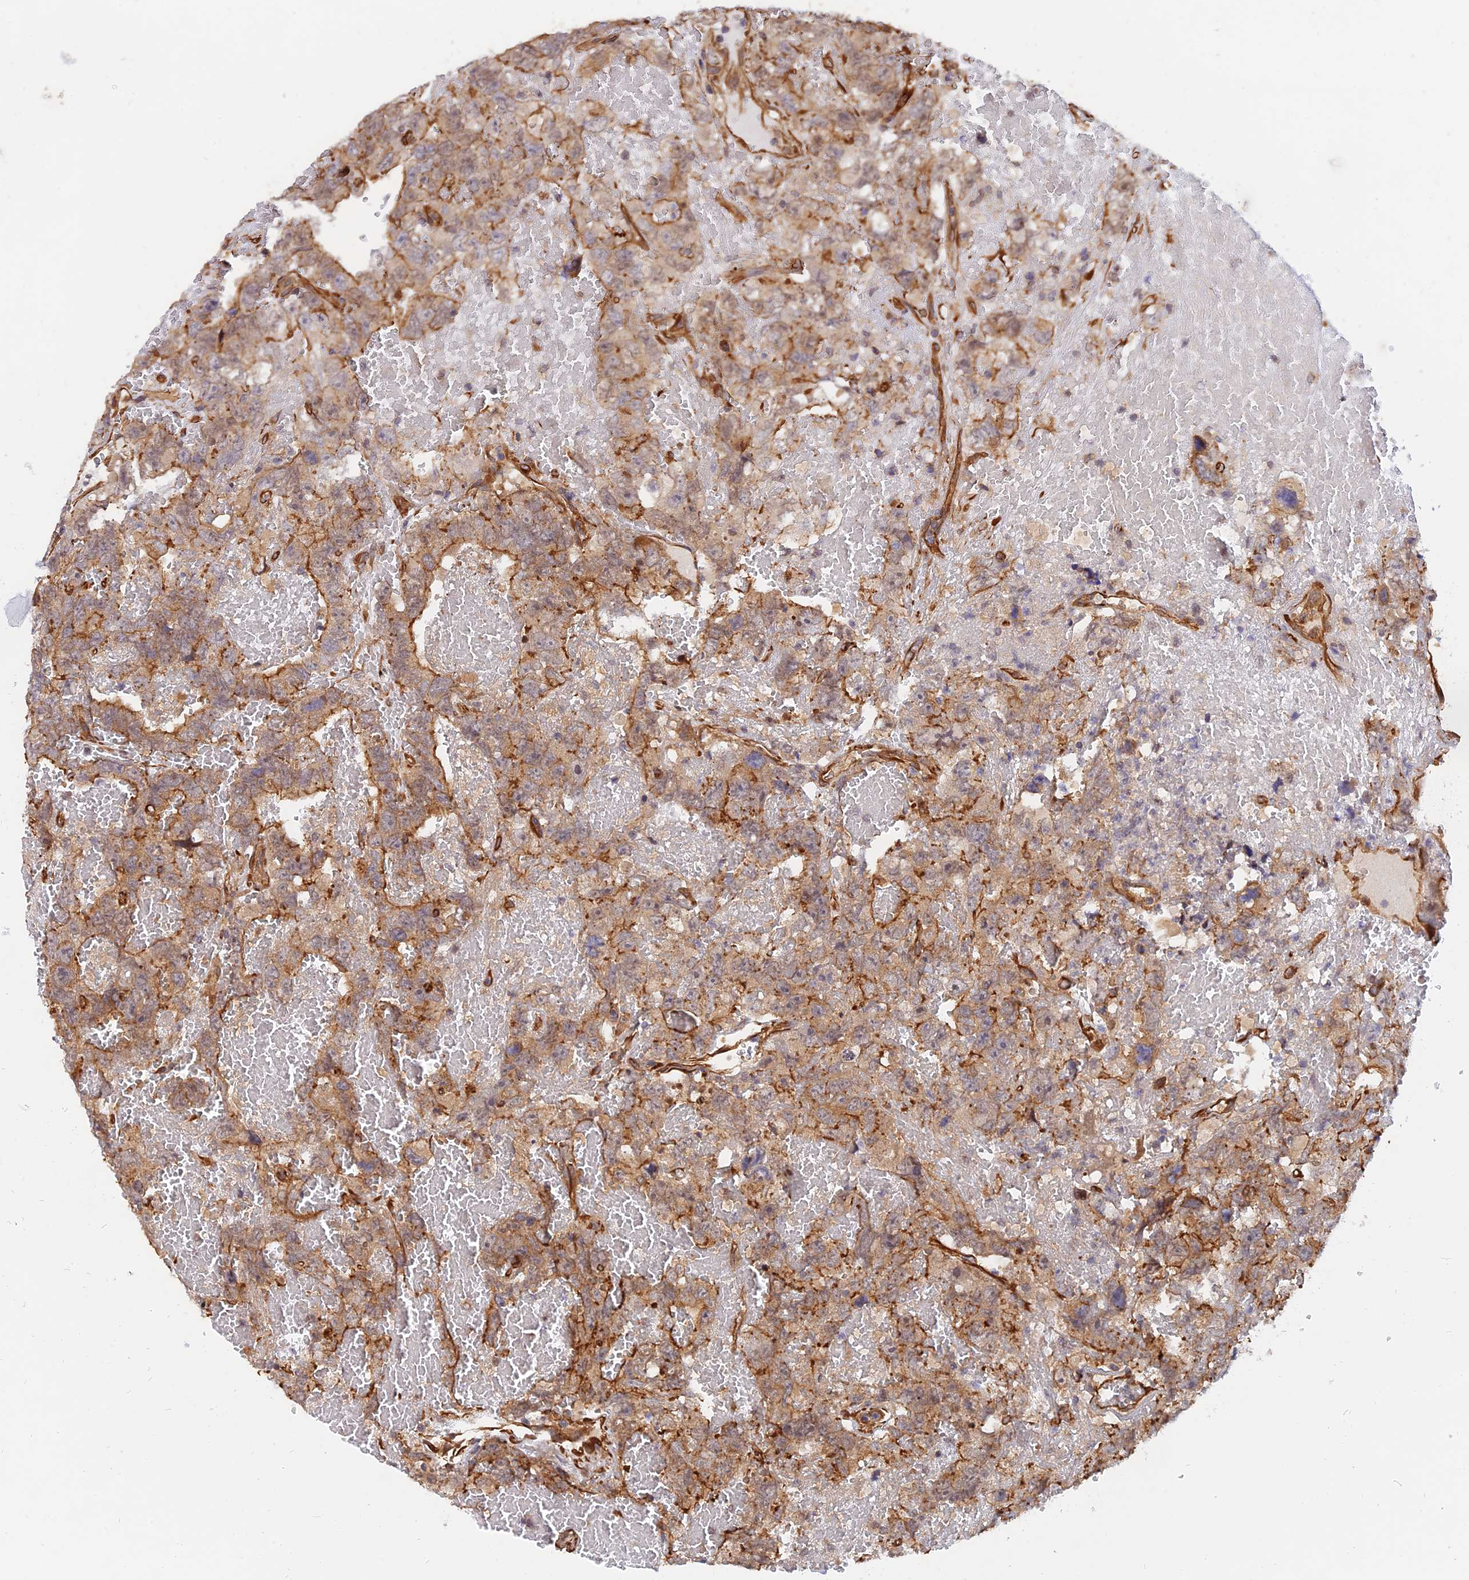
{"staining": {"intensity": "moderate", "quantity": ">75%", "location": "cytoplasmic/membranous"}, "tissue": "testis cancer", "cell_type": "Tumor cells", "image_type": "cancer", "snomed": [{"axis": "morphology", "description": "Carcinoma, Embryonal, NOS"}, {"axis": "topography", "description": "Testis"}], "caption": "Immunohistochemistry of testis cancer displays medium levels of moderate cytoplasmic/membranous staining in approximately >75% of tumor cells. Nuclei are stained in blue.", "gene": "WDR41", "patient": {"sex": "male", "age": 45}}